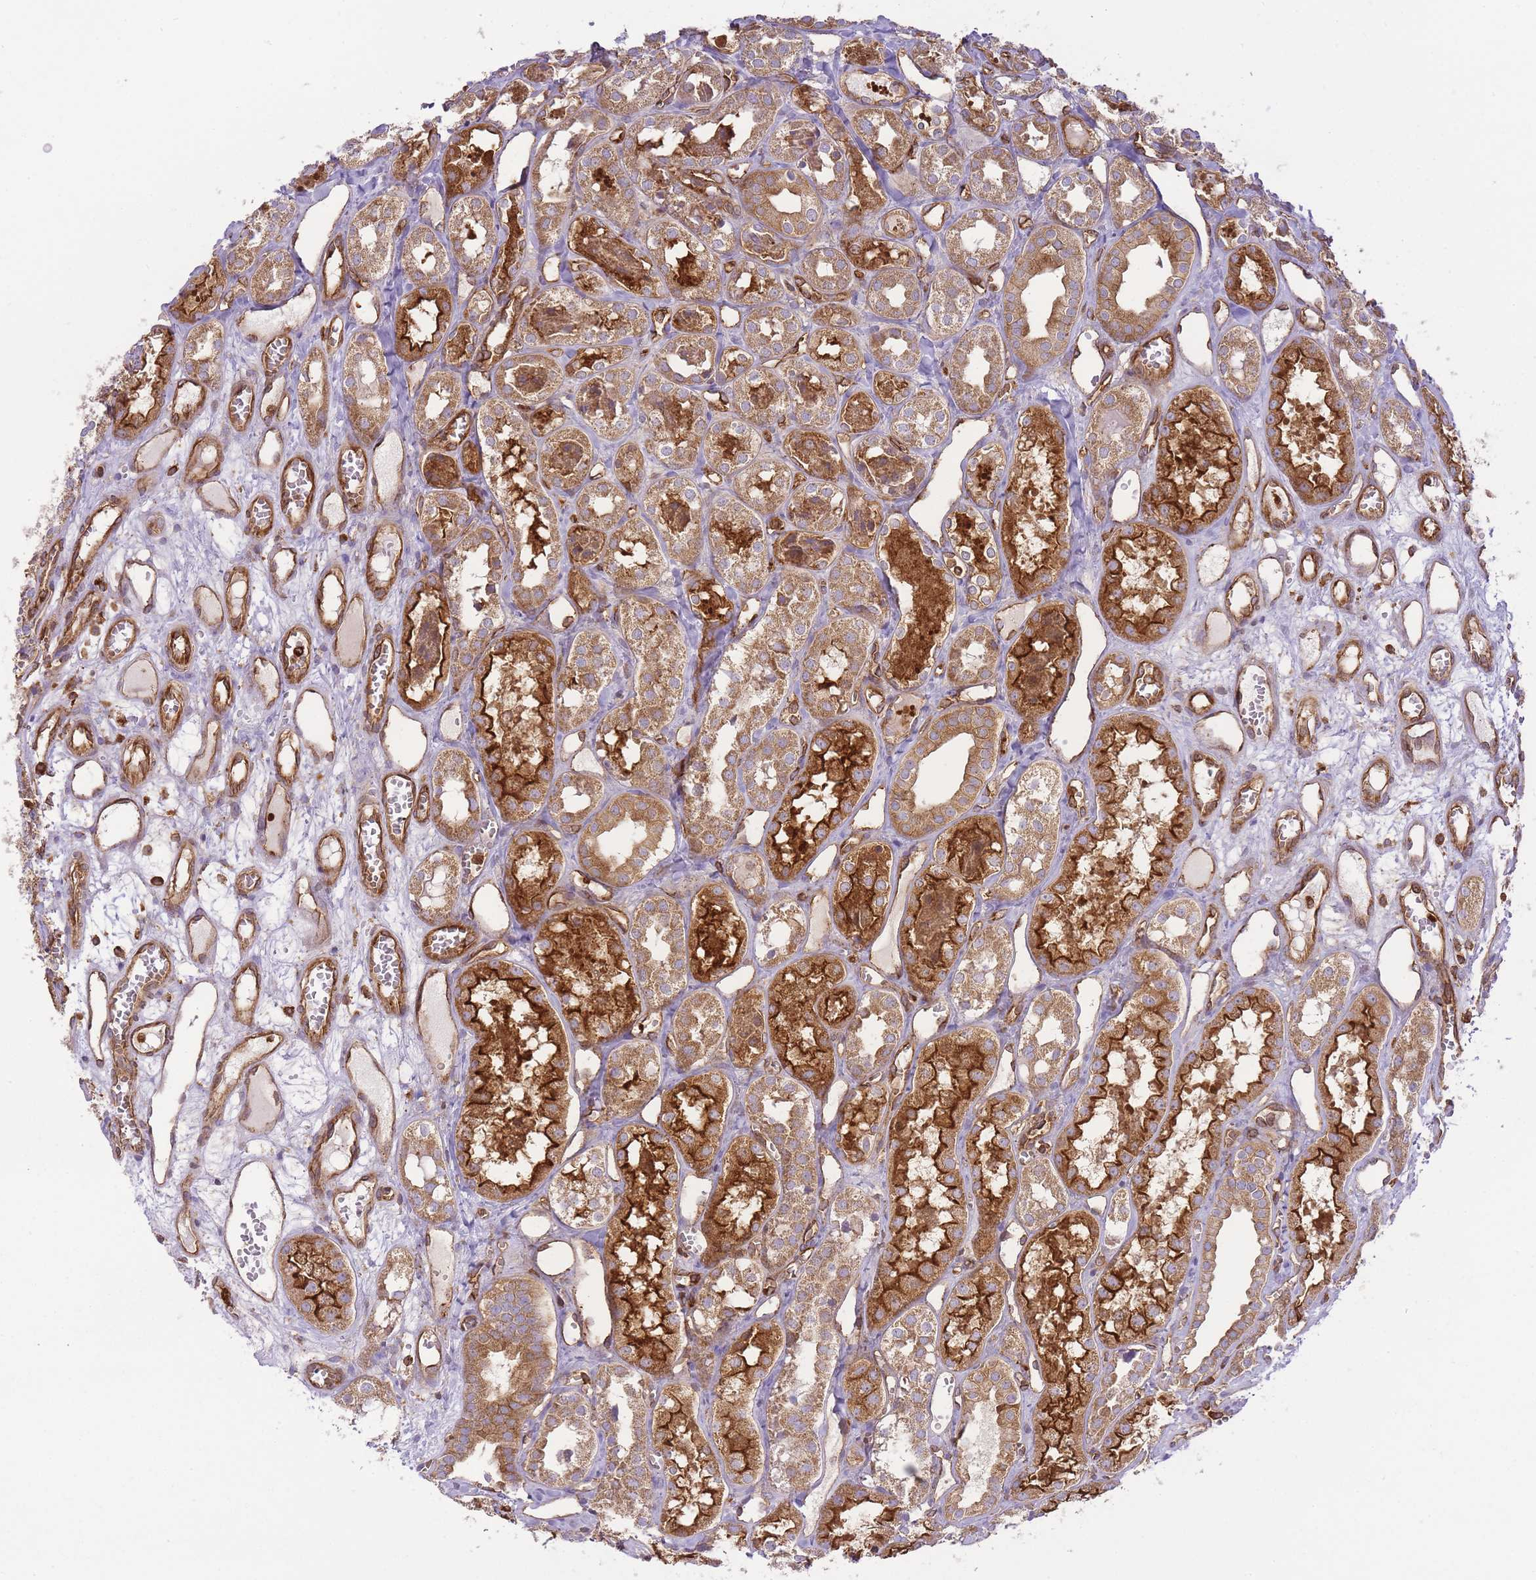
{"staining": {"intensity": "weak", "quantity": ">75%", "location": "cytoplasmic/membranous"}, "tissue": "kidney", "cell_type": "Cells in glomeruli", "image_type": "normal", "snomed": [{"axis": "morphology", "description": "Normal tissue, NOS"}, {"axis": "topography", "description": "Kidney"}], "caption": "This histopathology image reveals immunohistochemistry (IHC) staining of unremarkable human kidney, with low weak cytoplasmic/membranous positivity in approximately >75% of cells in glomeruli.", "gene": "MSN", "patient": {"sex": "male", "age": 16}}